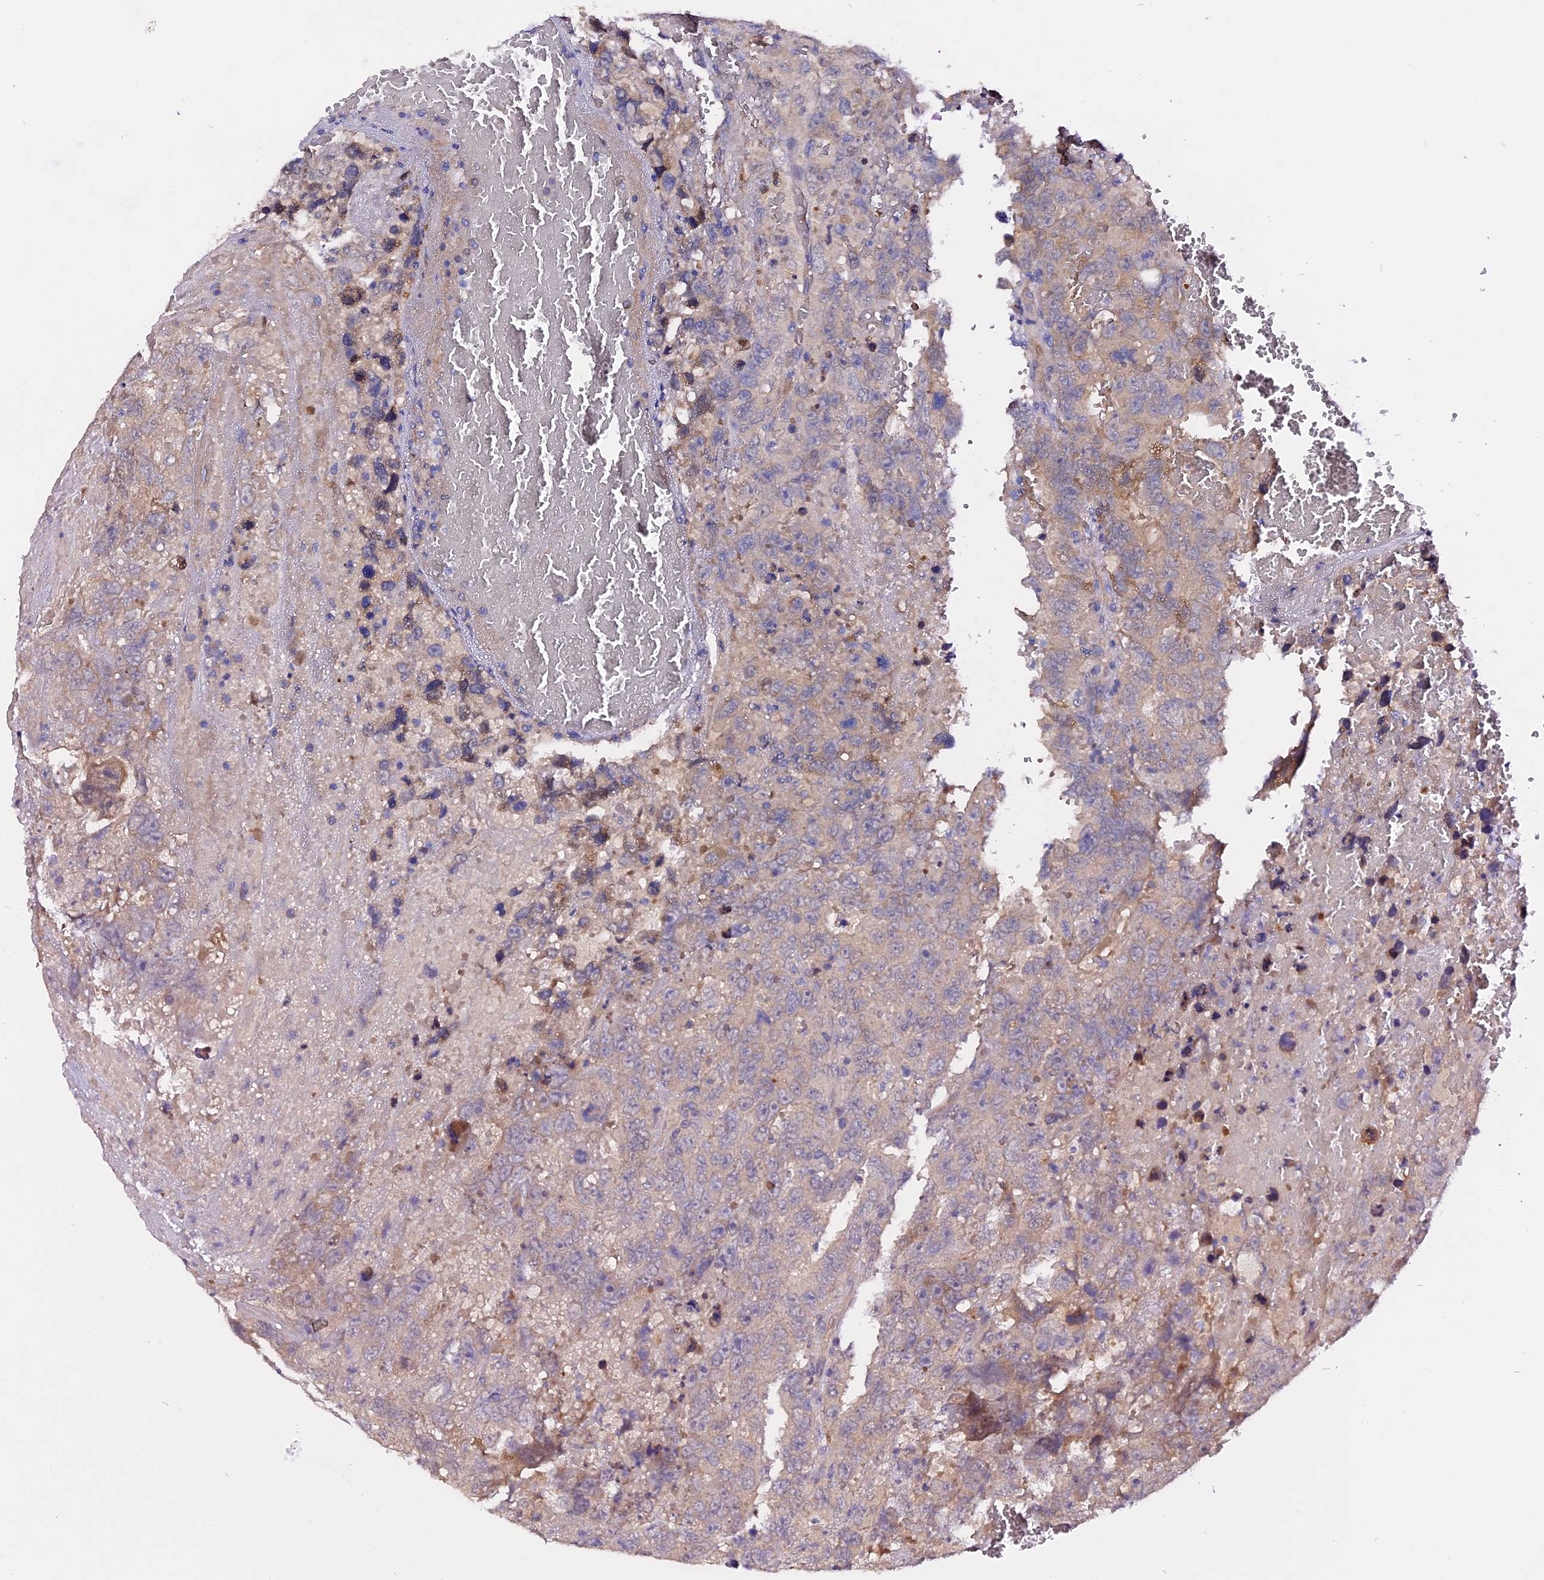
{"staining": {"intensity": "weak", "quantity": "25%-75%", "location": "cytoplasmic/membranous"}, "tissue": "testis cancer", "cell_type": "Tumor cells", "image_type": "cancer", "snomed": [{"axis": "morphology", "description": "Carcinoma, Embryonal, NOS"}, {"axis": "topography", "description": "Testis"}], "caption": "Testis embryonal carcinoma was stained to show a protein in brown. There is low levels of weak cytoplasmic/membranous positivity in approximately 25%-75% of tumor cells. (Brightfield microscopy of DAB IHC at high magnification).", "gene": "C9orf40", "patient": {"sex": "male", "age": 45}}